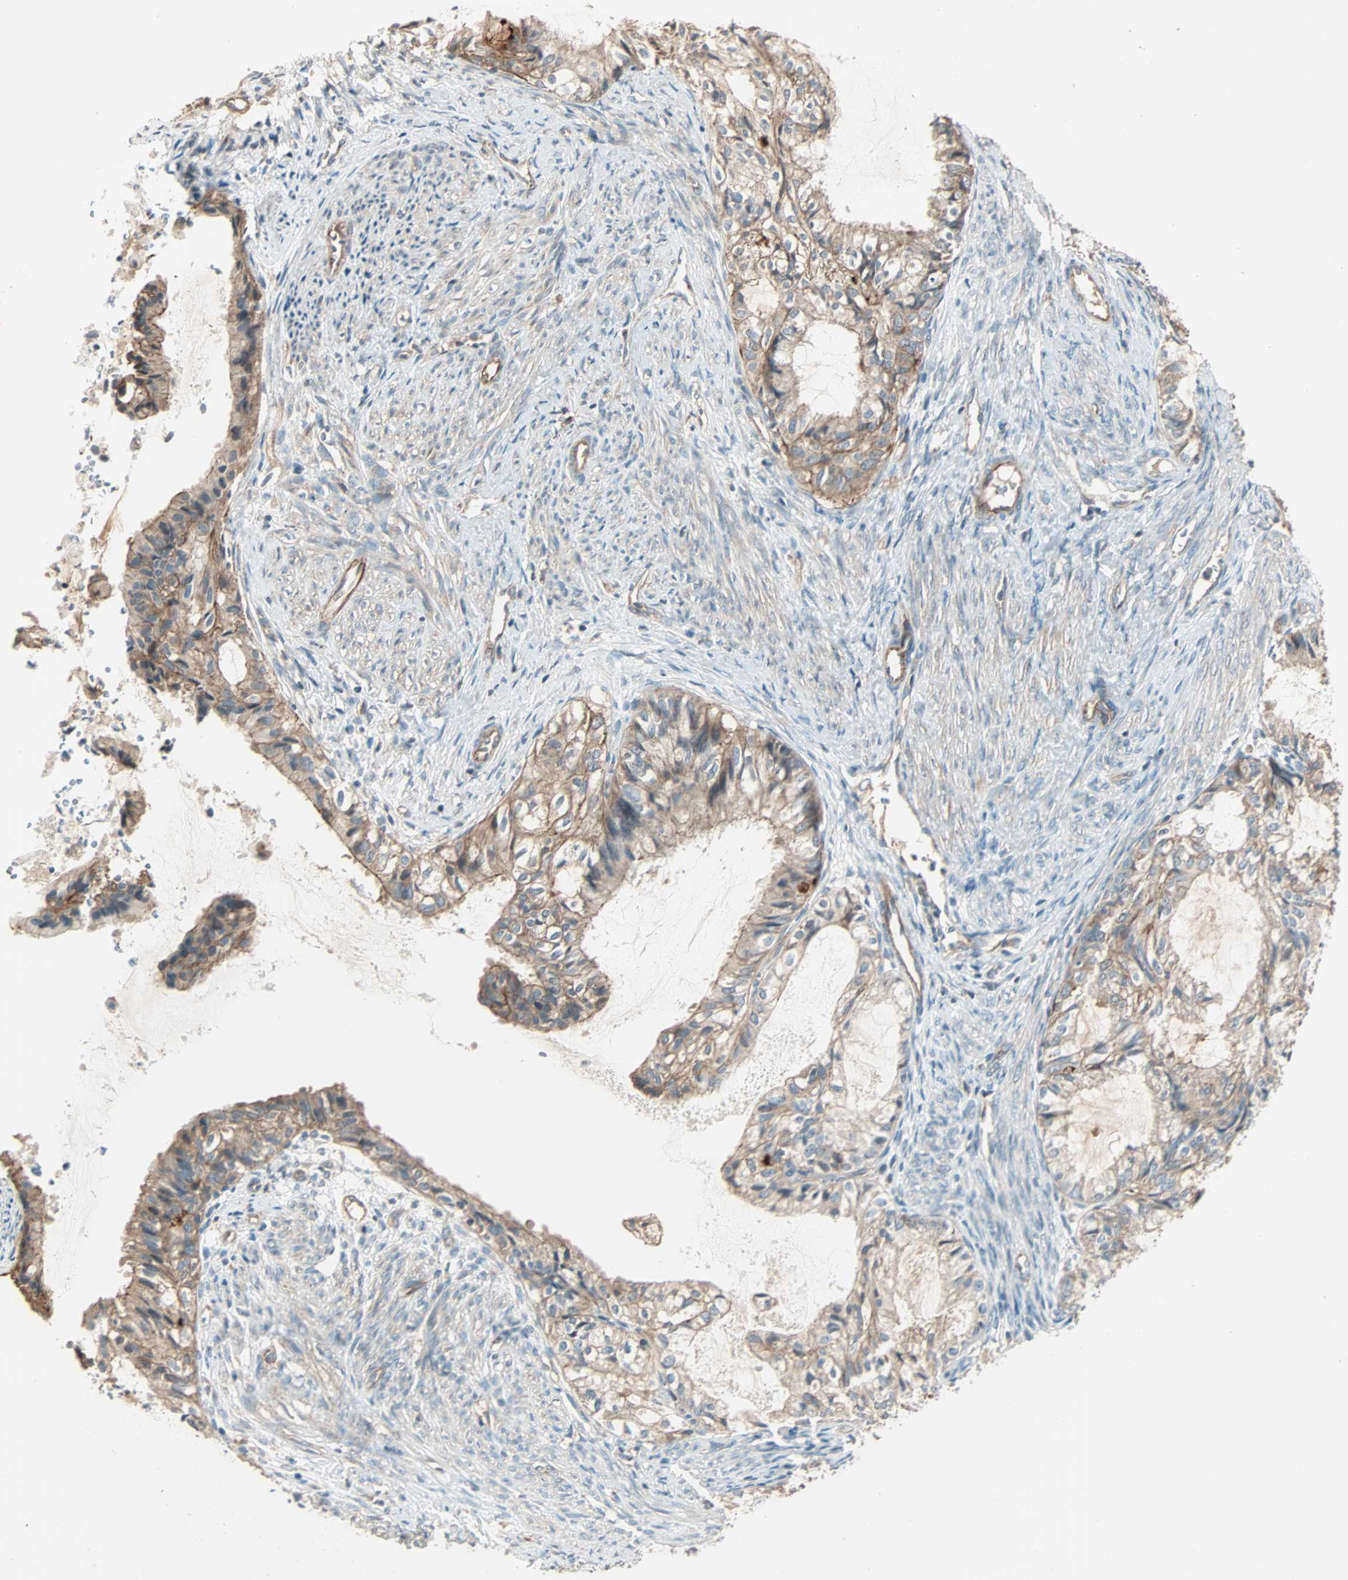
{"staining": {"intensity": "moderate", "quantity": ">75%", "location": "cytoplasmic/membranous"}, "tissue": "cervical cancer", "cell_type": "Tumor cells", "image_type": "cancer", "snomed": [{"axis": "morphology", "description": "Normal tissue, NOS"}, {"axis": "morphology", "description": "Adenocarcinoma, NOS"}, {"axis": "topography", "description": "Cervix"}, {"axis": "topography", "description": "Endometrium"}], "caption": "Cervical adenocarcinoma stained with immunohistochemistry reveals moderate cytoplasmic/membranous staining in about >75% of tumor cells. (DAB (3,3'-diaminobenzidine) IHC with brightfield microscopy, high magnification).", "gene": "MAP3K21", "patient": {"sex": "female", "age": 86}}